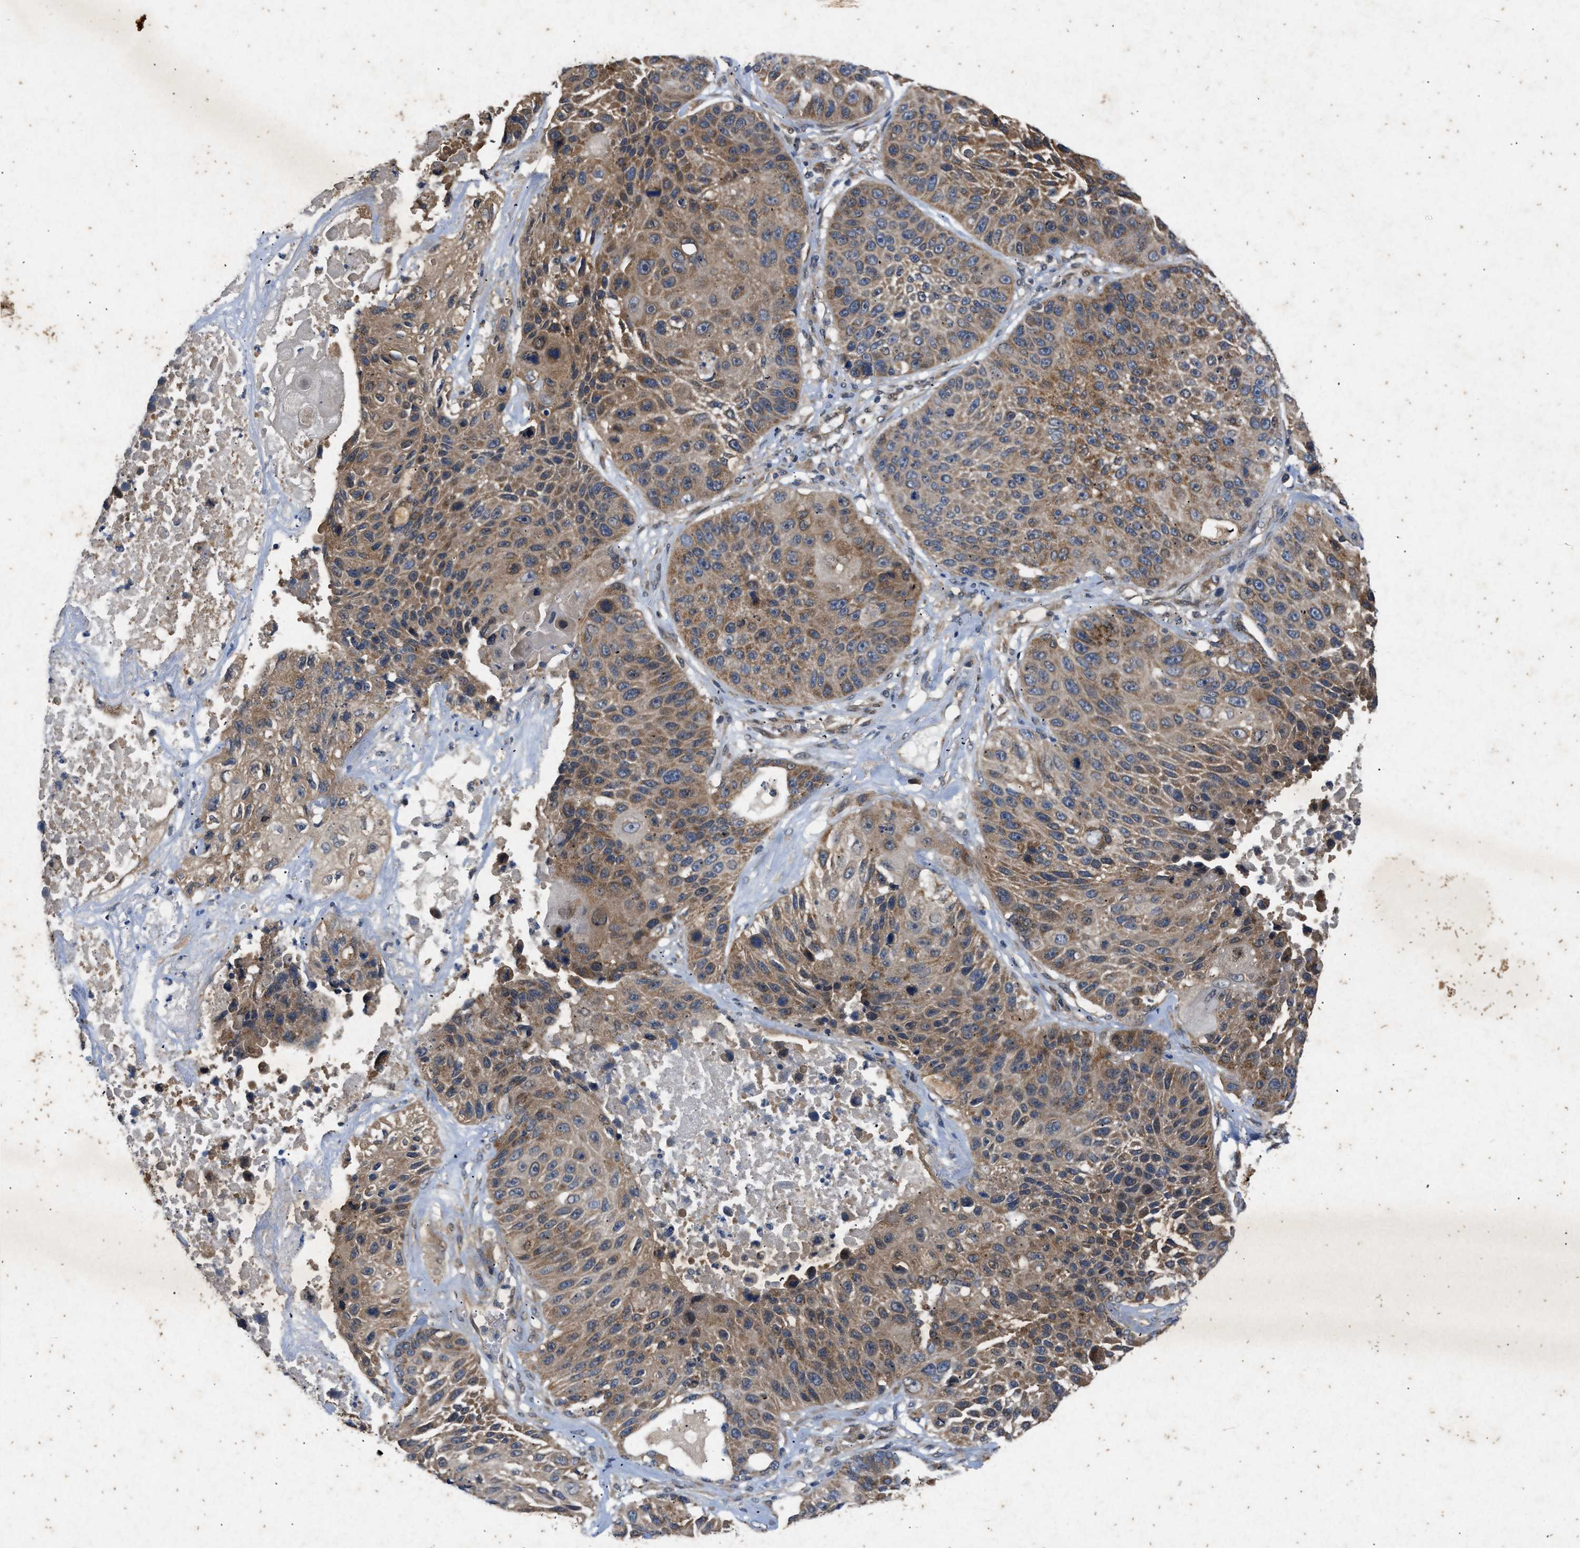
{"staining": {"intensity": "moderate", "quantity": ">75%", "location": "cytoplasmic/membranous"}, "tissue": "lung cancer", "cell_type": "Tumor cells", "image_type": "cancer", "snomed": [{"axis": "morphology", "description": "Squamous cell carcinoma, NOS"}, {"axis": "topography", "description": "Lung"}], "caption": "Immunohistochemical staining of human lung cancer (squamous cell carcinoma) reveals moderate cytoplasmic/membranous protein expression in about >75% of tumor cells.", "gene": "PRKG2", "patient": {"sex": "male", "age": 61}}